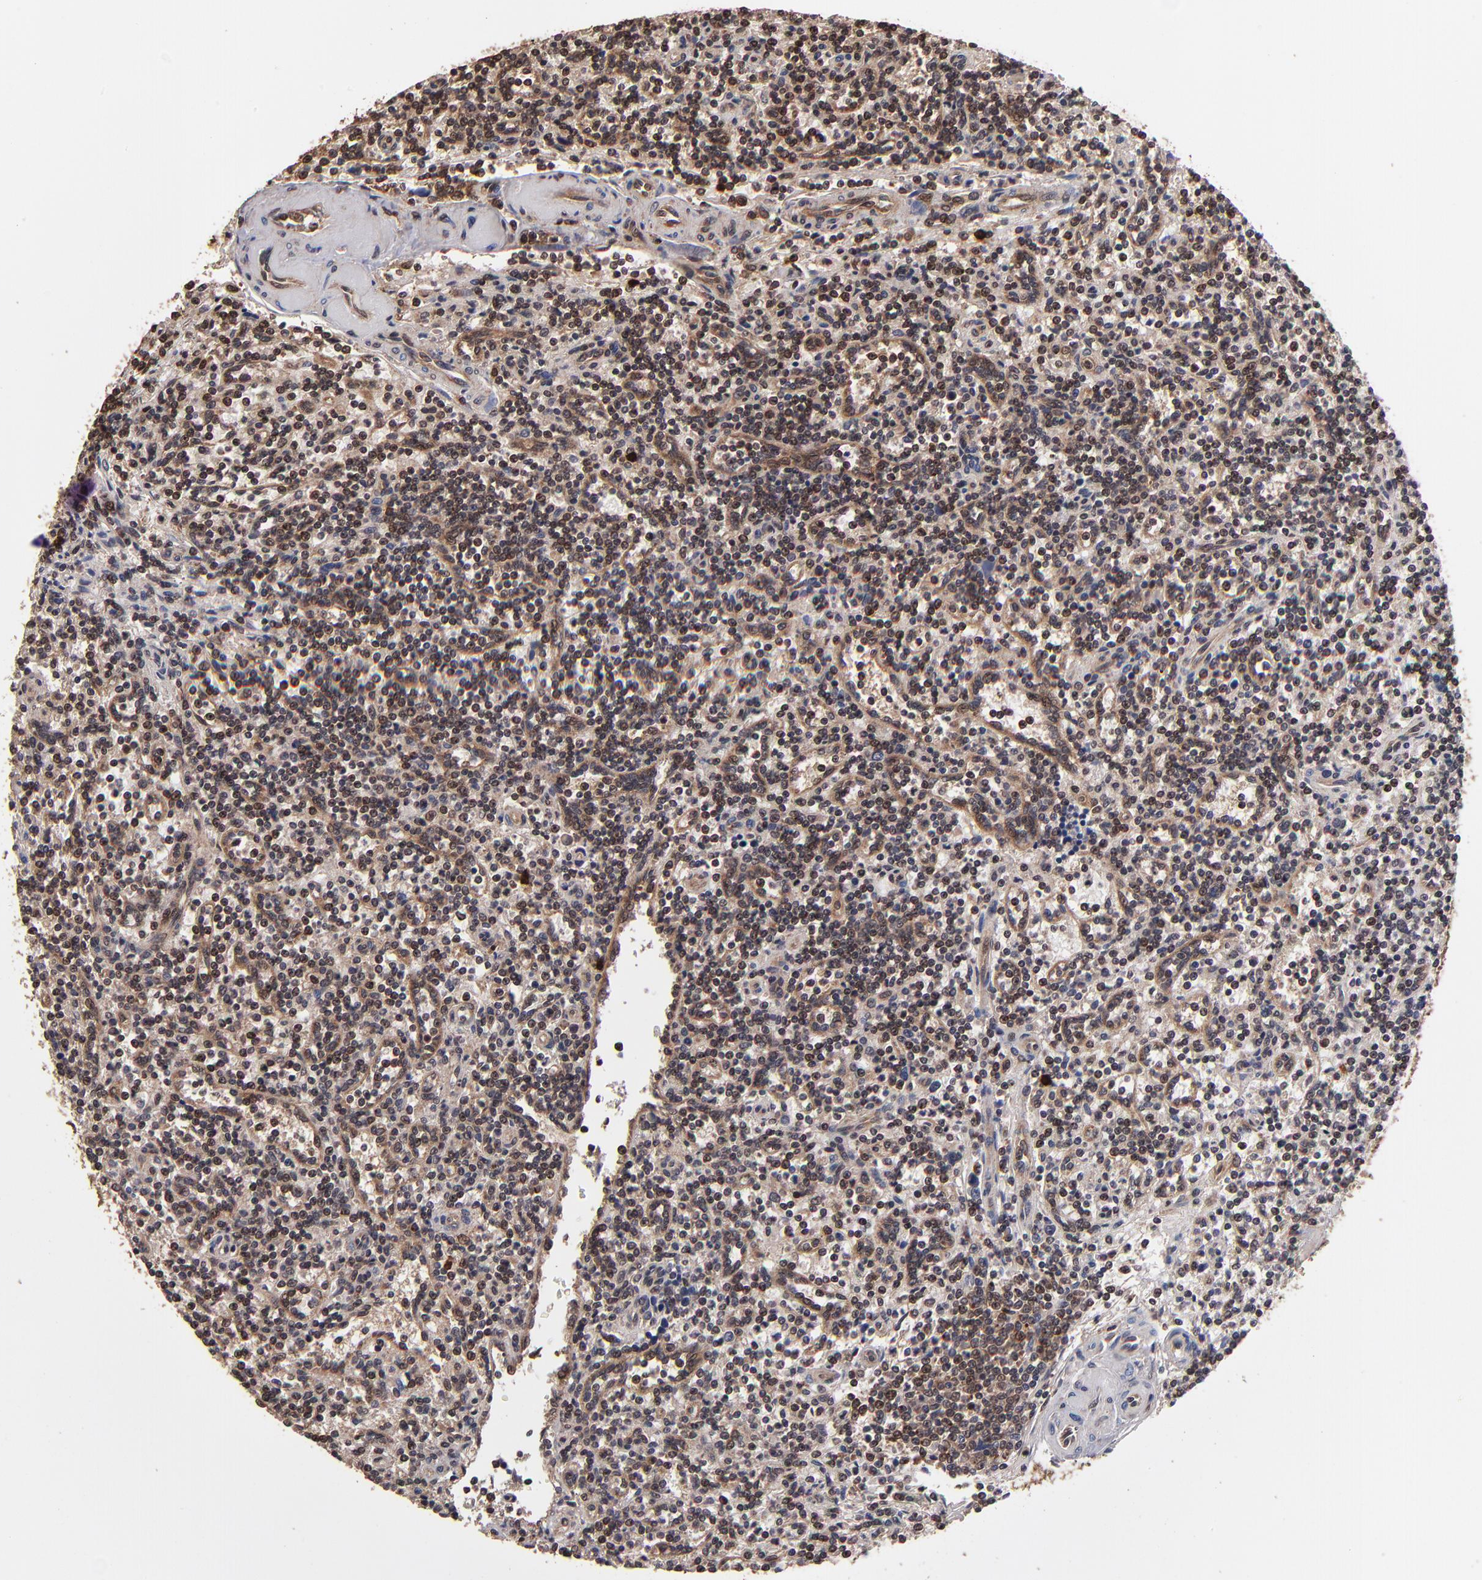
{"staining": {"intensity": "weak", "quantity": "25%-75%", "location": "cytoplasmic/membranous"}, "tissue": "lymphoma", "cell_type": "Tumor cells", "image_type": "cancer", "snomed": [{"axis": "morphology", "description": "Malignant lymphoma, non-Hodgkin's type, Low grade"}, {"axis": "topography", "description": "Spleen"}], "caption": "Lymphoma tissue reveals weak cytoplasmic/membranous expression in about 25%-75% of tumor cells, visualized by immunohistochemistry.", "gene": "NFE2L2", "patient": {"sex": "male", "age": 73}}